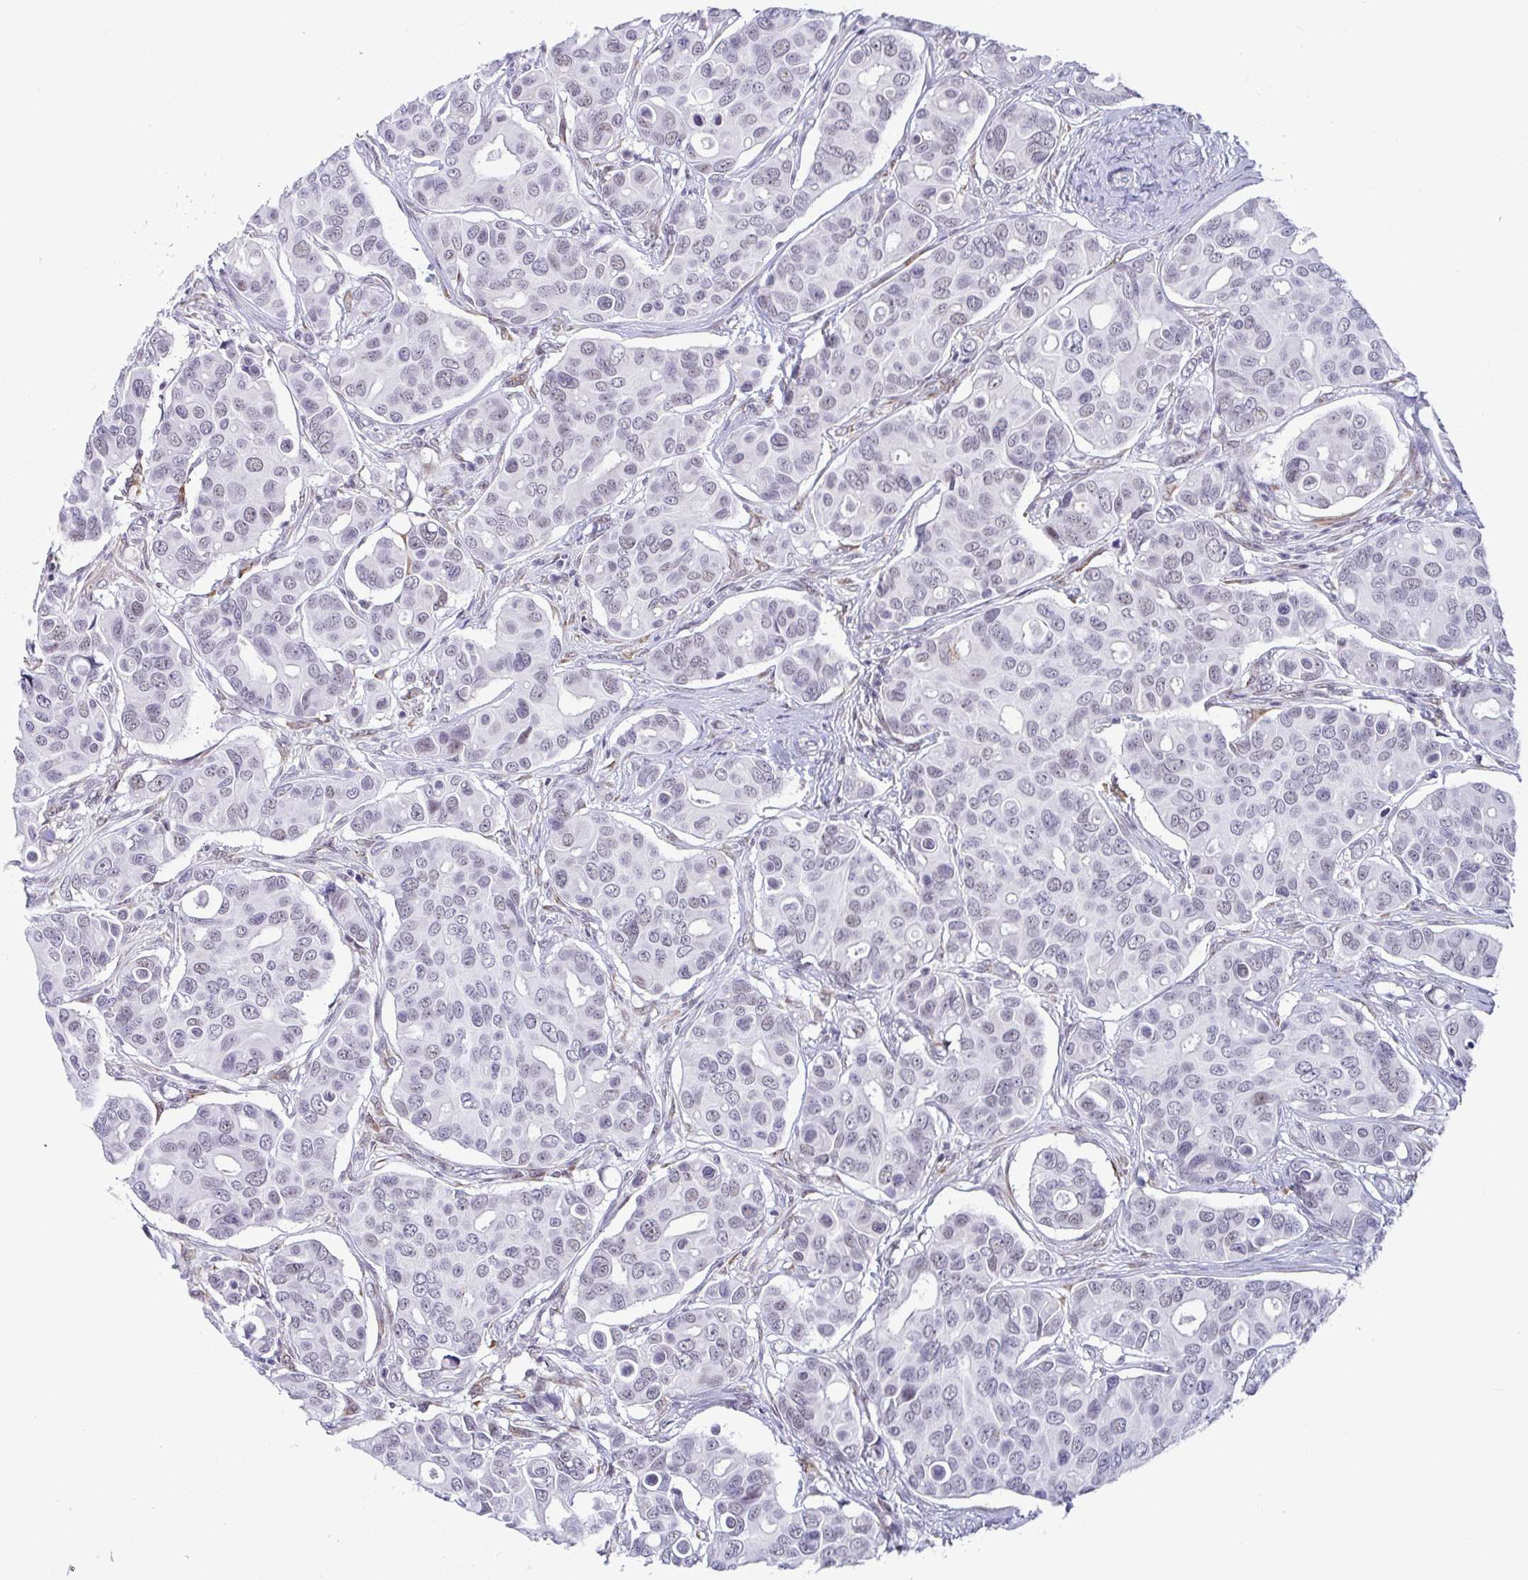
{"staining": {"intensity": "strong", "quantity": "<25%", "location": "cytoplasmic/membranous"}, "tissue": "breast cancer", "cell_type": "Tumor cells", "image_type": "cancer", "snomed": [{"axis": "morphology", "description": "Normal tissue, NOS"}, {"axis": "morphology", "description": "Duct carcinoma"}, {"axis": "topography", "description": "Skin"}, {"axis": "topography", "description": "Breast"}], "caption": "Breast cancer stained for a protein demonstrates strong cytoplasmic/membranous positivity in tumor cells.", "gene": "WDR72", "patient": {"sex": "female", "age": 54}}